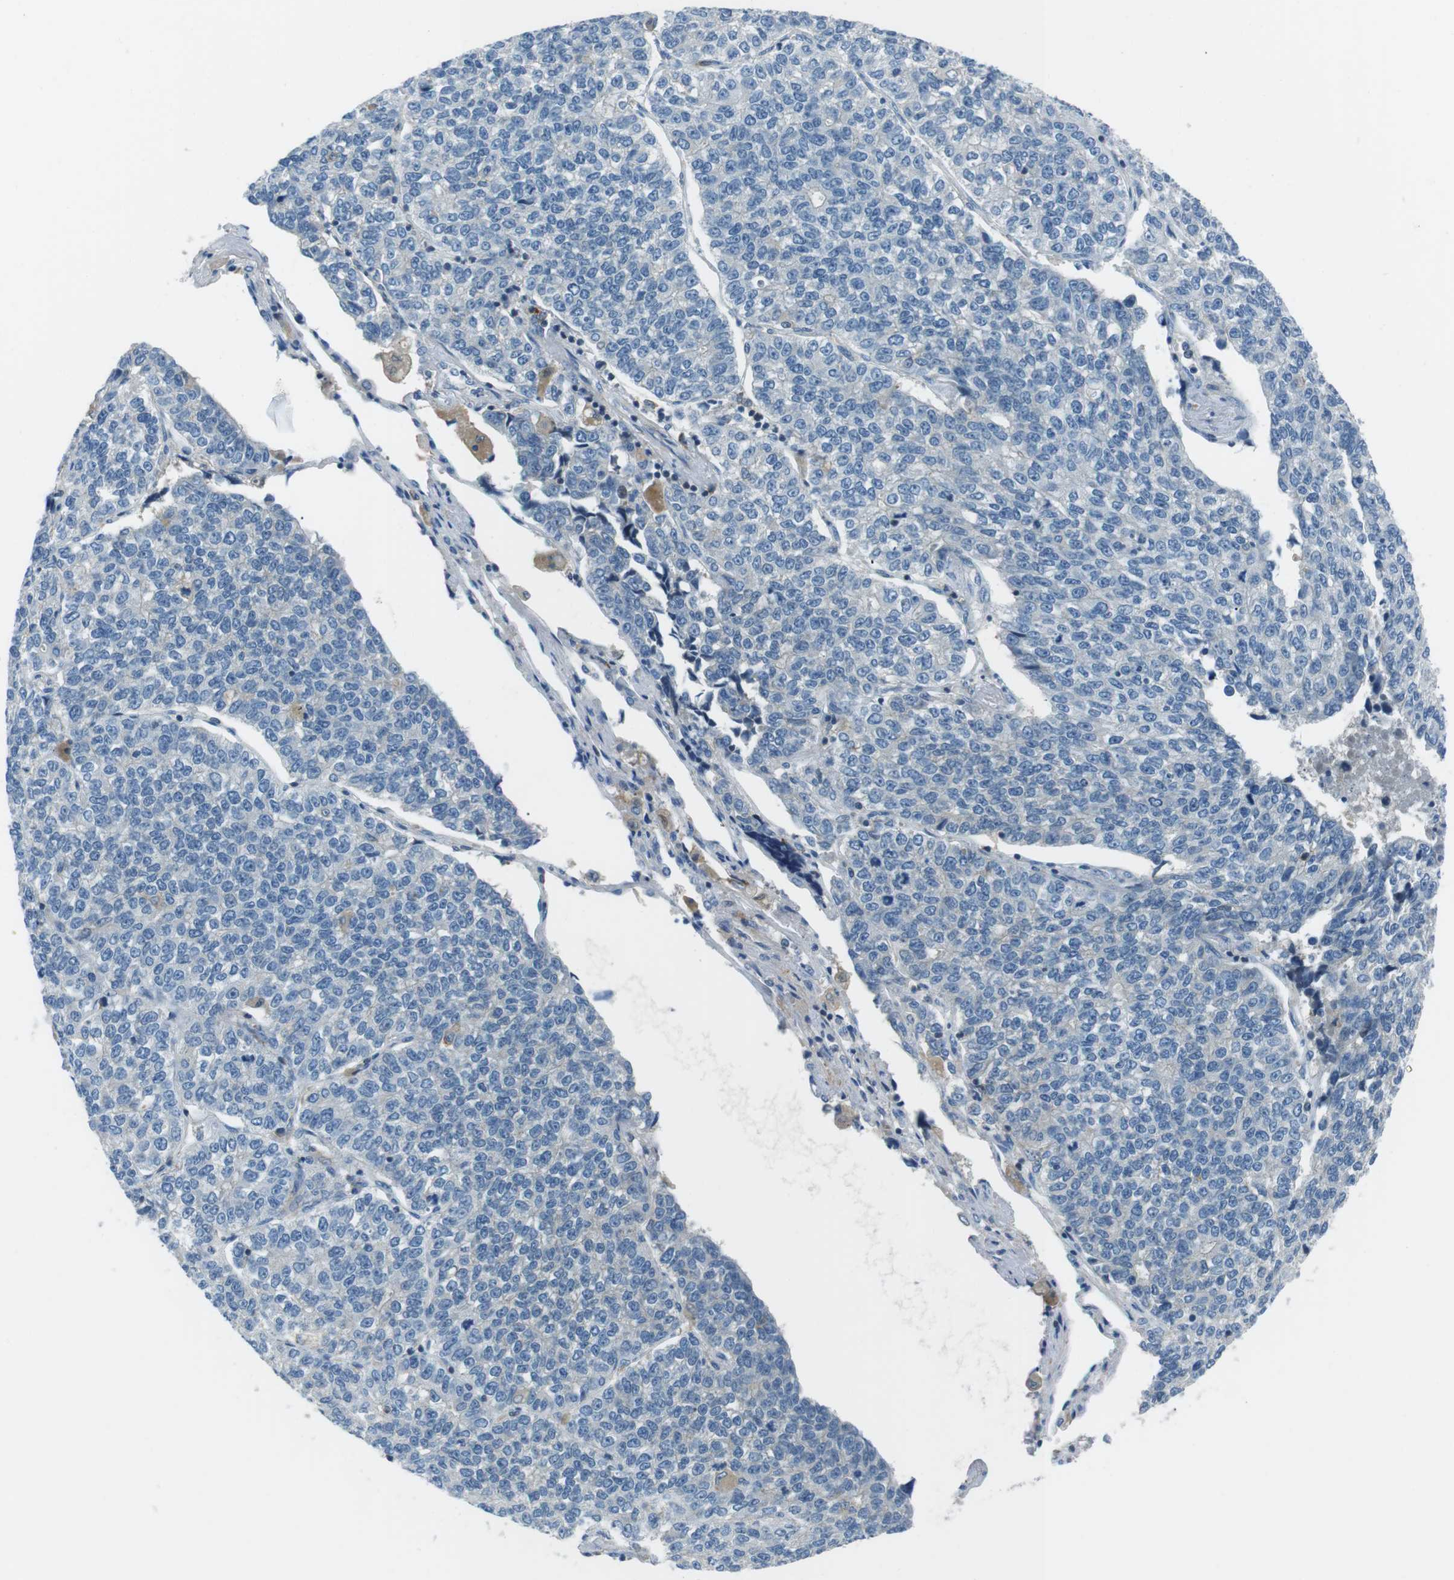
{"staining": {"intensity": "negative", "quantity": "none", "location": "none"}, "tissue": "lung cancer", "cell_type": "Tumor cells", "image_type": "cancer", "snomed": [{"axis": "morphology", "description": "Adenocarcinoma, NOS"}, {"axis": "topography", "description": "Lung"}], "caption": "Immunohistochemistry of lung cancer exhibits no staining in tumor cells. Brightfield microscopy of immunohistochemistry stained with DAB (brown) and hematoxylin (blue), captured at high magnification.", "gene": "ARVCF", "patient": {"sex": "male", "age": 49}}